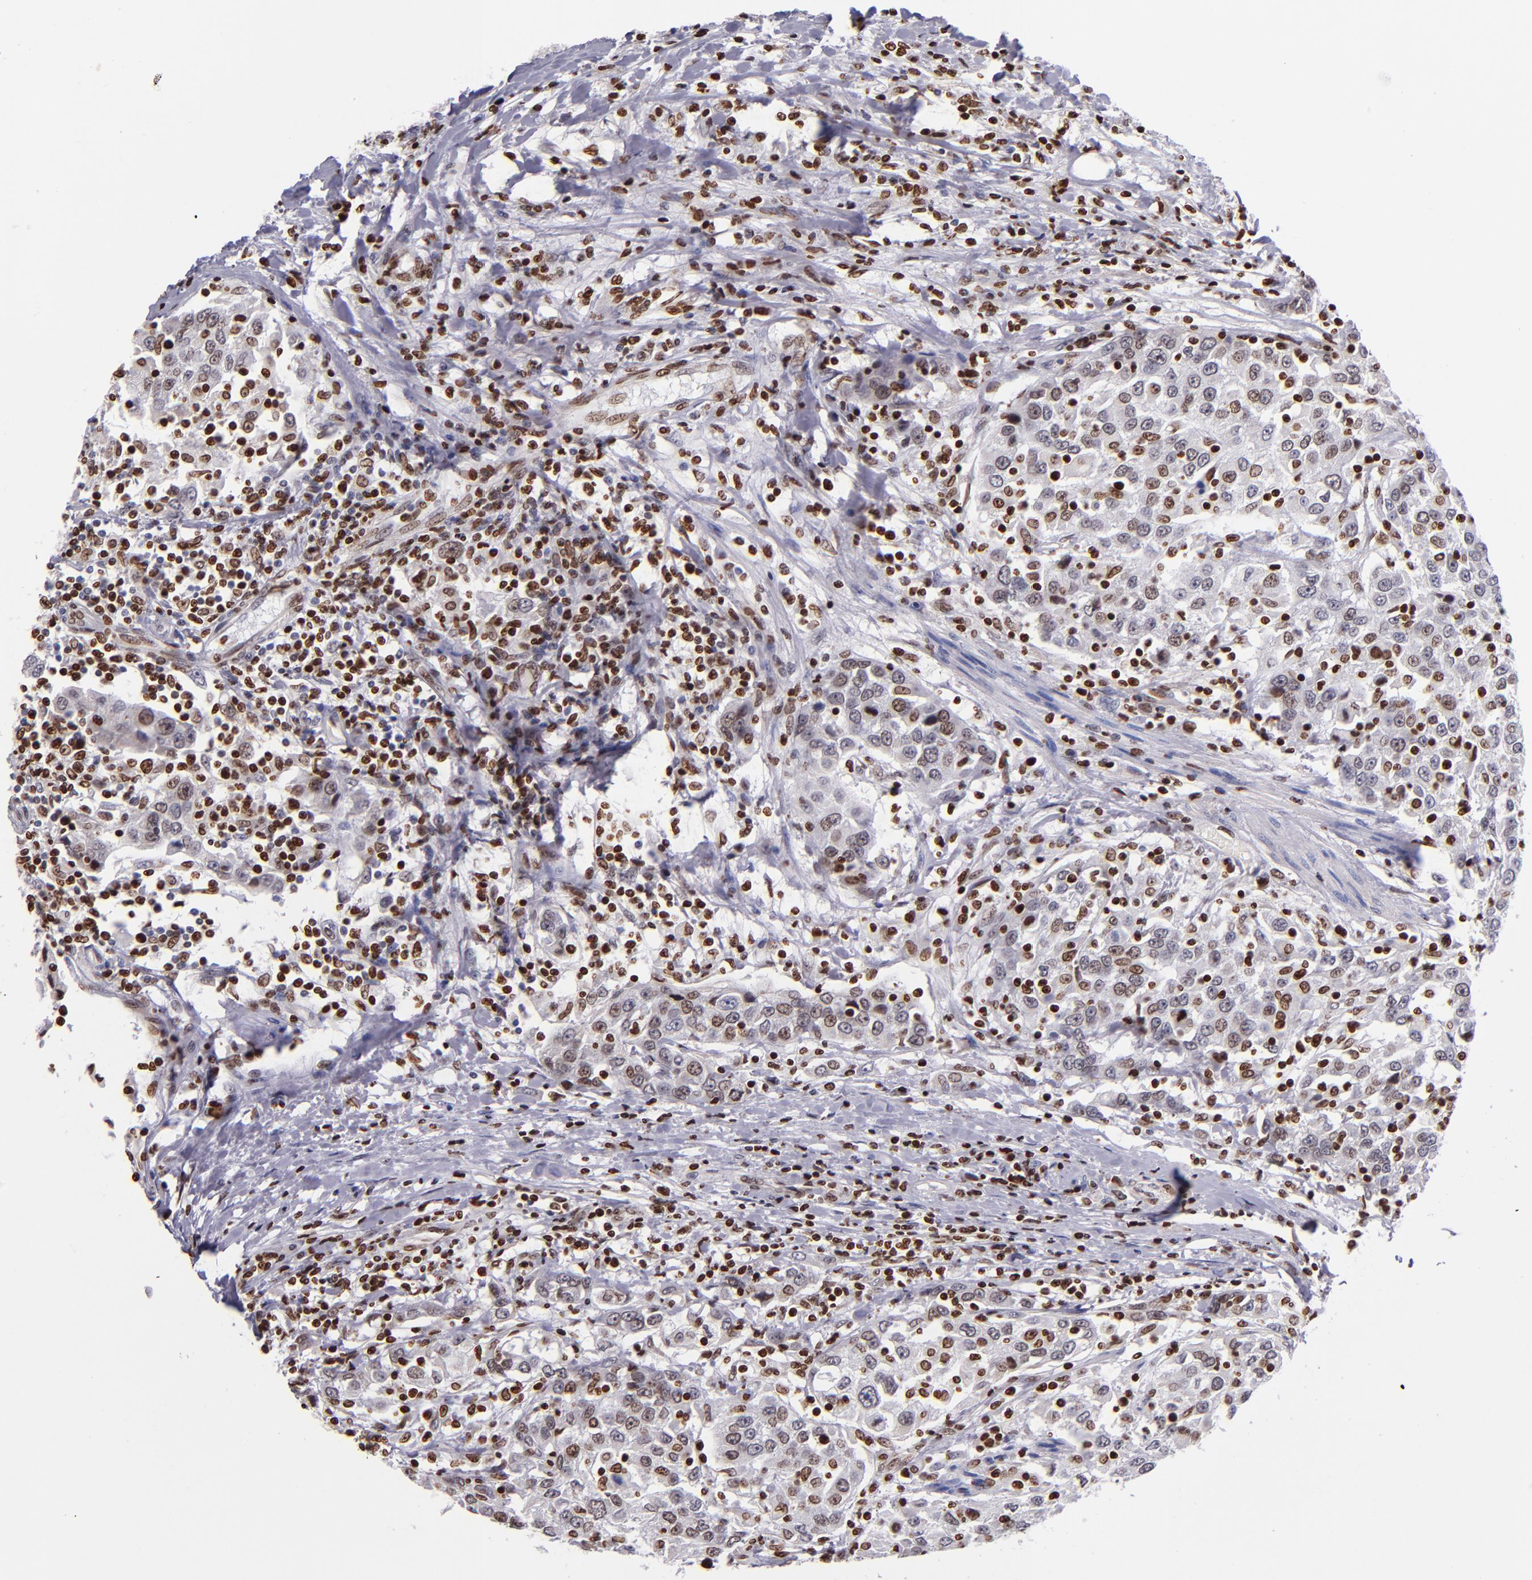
{"staining": {"intensity": "strong", "quantity": "25%-75%", "location": "nuclear"}, "tissue": "urothelial cancer", "cell_type": "Tumor cells", "image_type": "cancer", "snomed": [{"axis": "morphology", "description": "Urothelial carcinoma, High grade"}, {"axis": "topography", "description": "Urinary bladder"}], "caption": "The immunohistochemical stain highlights strong nuclear positivity in tumor cells of urothelial cancer tissue.", "gene": "CDKL5", "patient": {"sex": "female", "age": 80}}